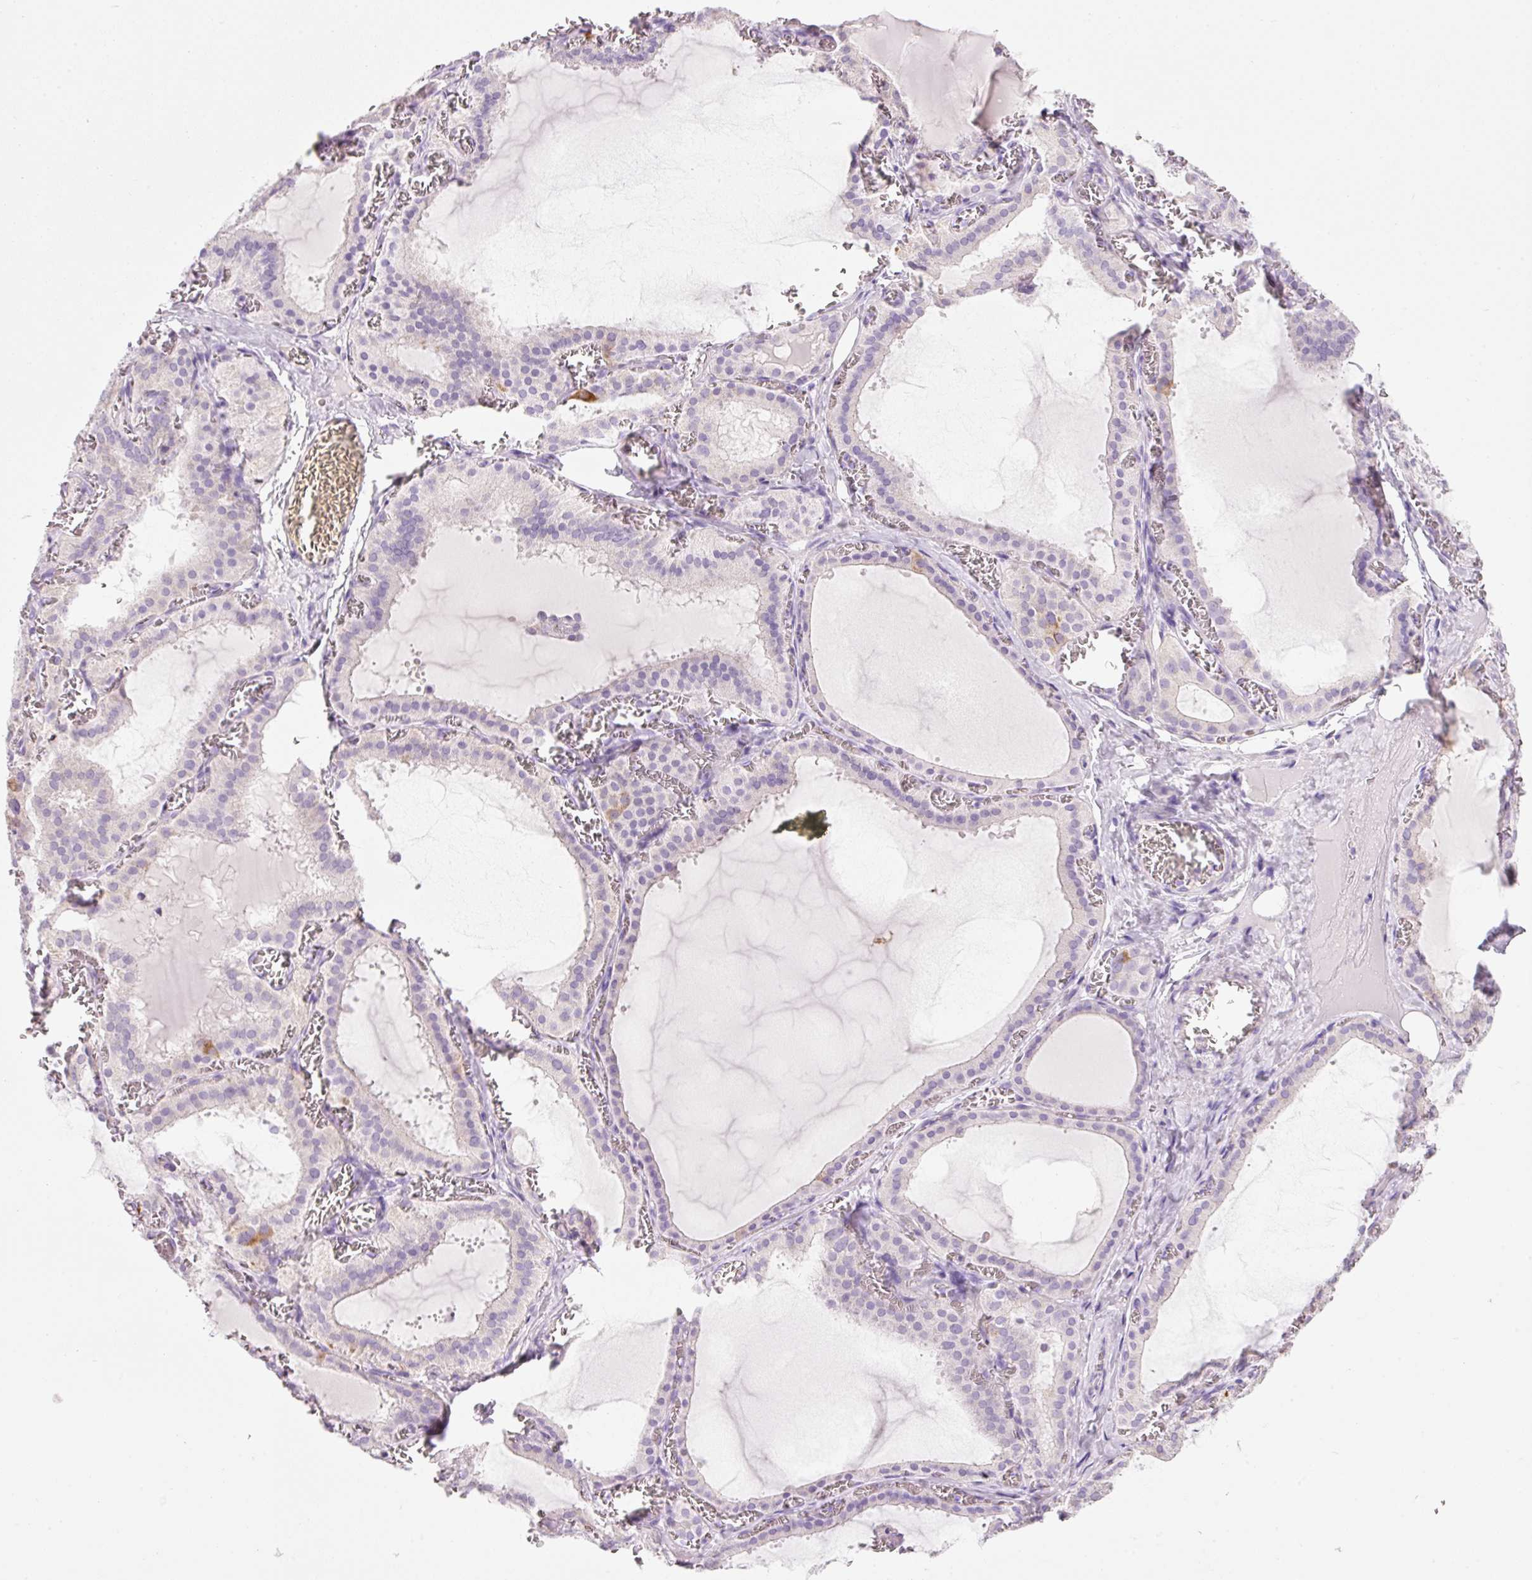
{"staining": {"intensity": "strong", "quantity": "<25%", "location": "cytoplasmic/membranous"}, "tissue": "thyroid gland", "cell_type": "Glandular cells", "image_type": "normal", "snomed": [{"axis": "morphology", "description": "Normal tissue, NOS"}, {"axis": "topography", "description": "Thyroid gland"}], "caption": "Thyroid gland stained with immunohistochemistry exhibits strong cytoplasmic/membranous expression in approximately <25% of glandular cells.", "gene": "CARD16", "patient": {"sex": "female", "age": 30}}